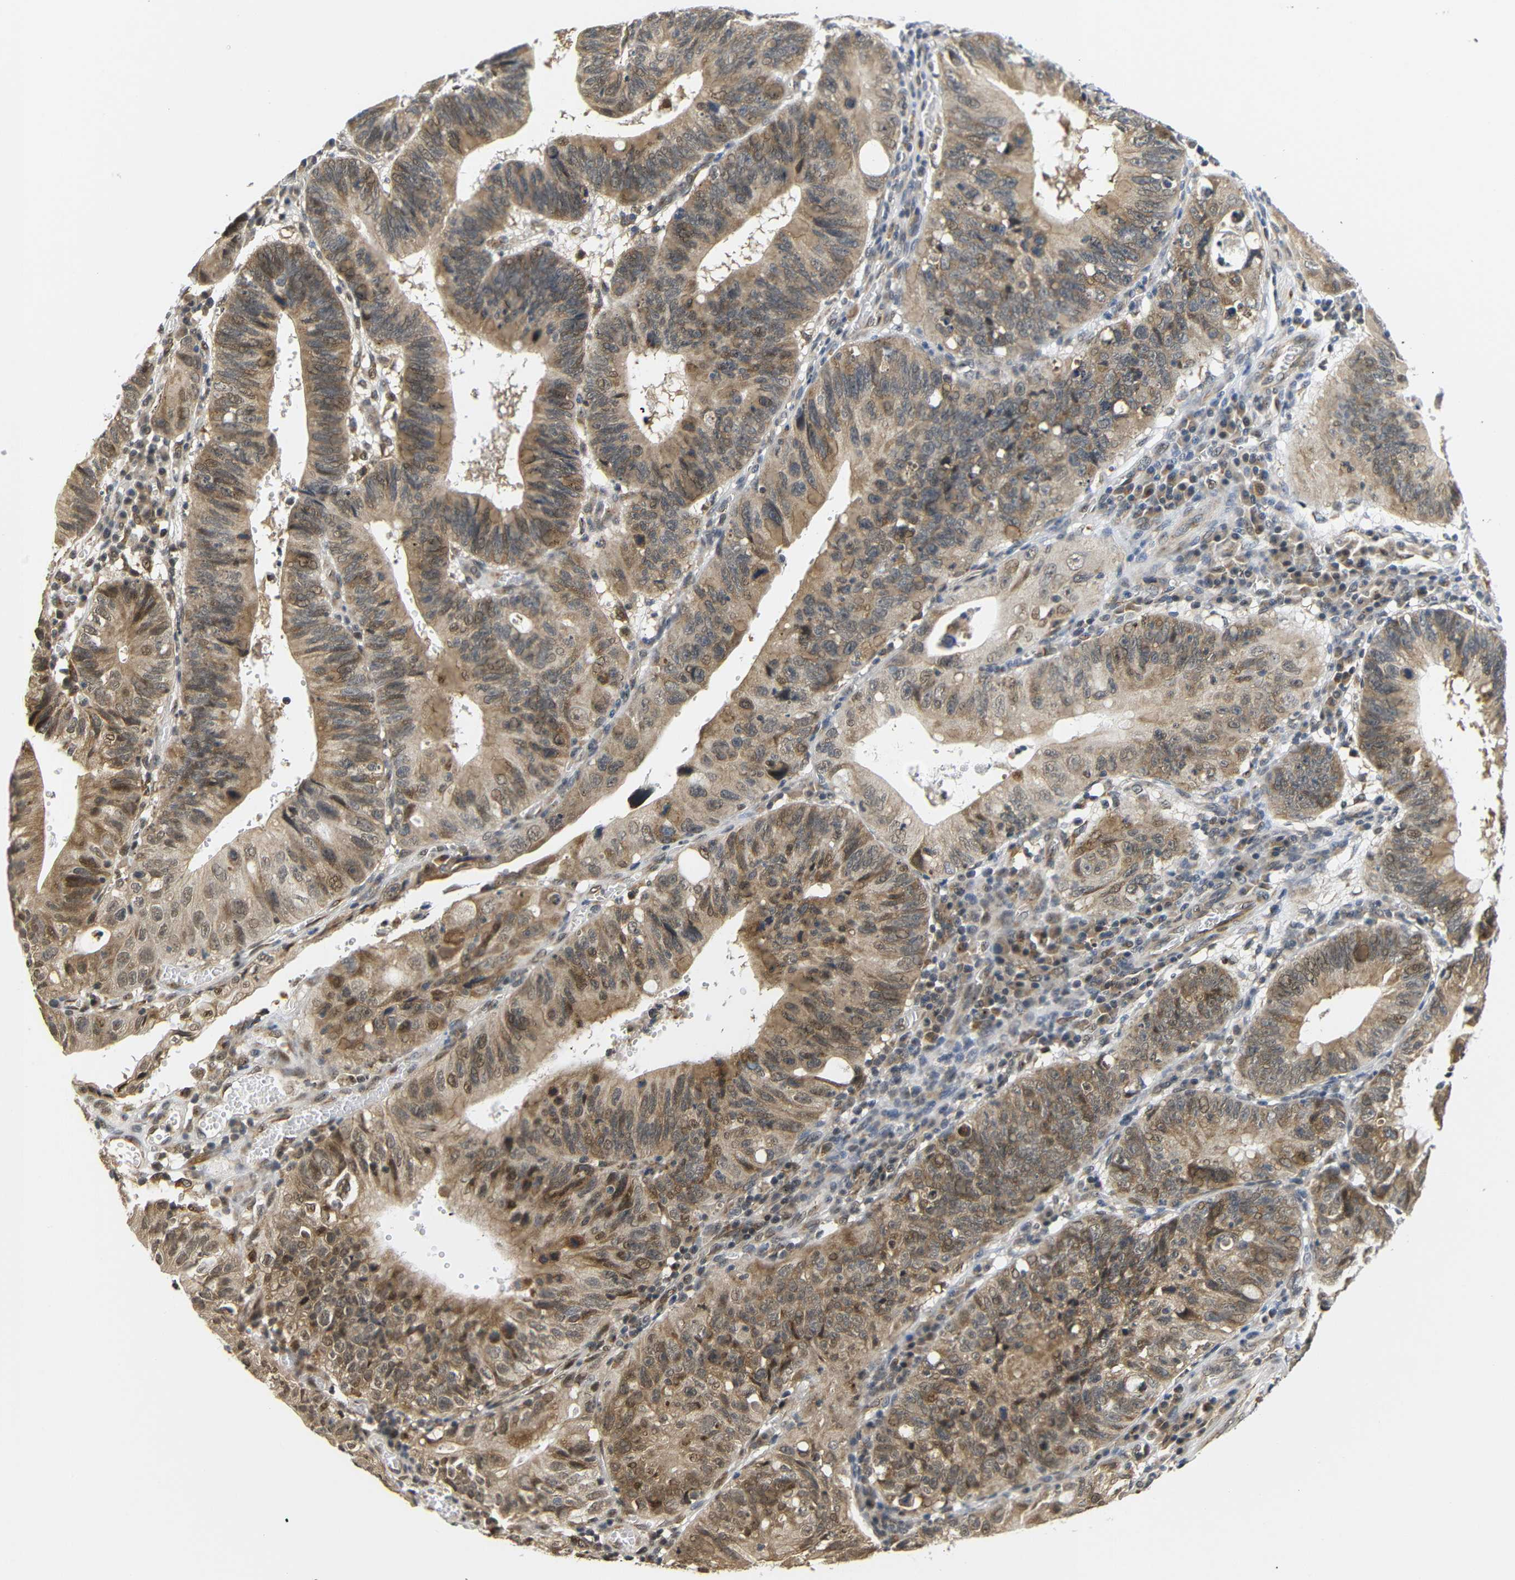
{"staining": {"intensity": "moderate", "quantity": ">75%", "location": "cytoplasmic/membranous,nuclear"}, "tissue": "stomach cancer", "cell_type": "Tumor cells", "image_type": "cancer", "snomed": [{"axis": "morphology", "description": "Adenocarcinoma, NOS"}, {"axis": "topography", "description": "Stomach"}], "caption": "Immunohistochemistry (DAB (3,3'-diaminobenzidine)) staining of stomach cancer (adenocarcinoma) shows moderate cytoplasmic/membranous and nuclear protein positivity in approximately >75% of tumor cells.", "gene": "GJA5", "patient": {"sex": "male", "age": 59}}